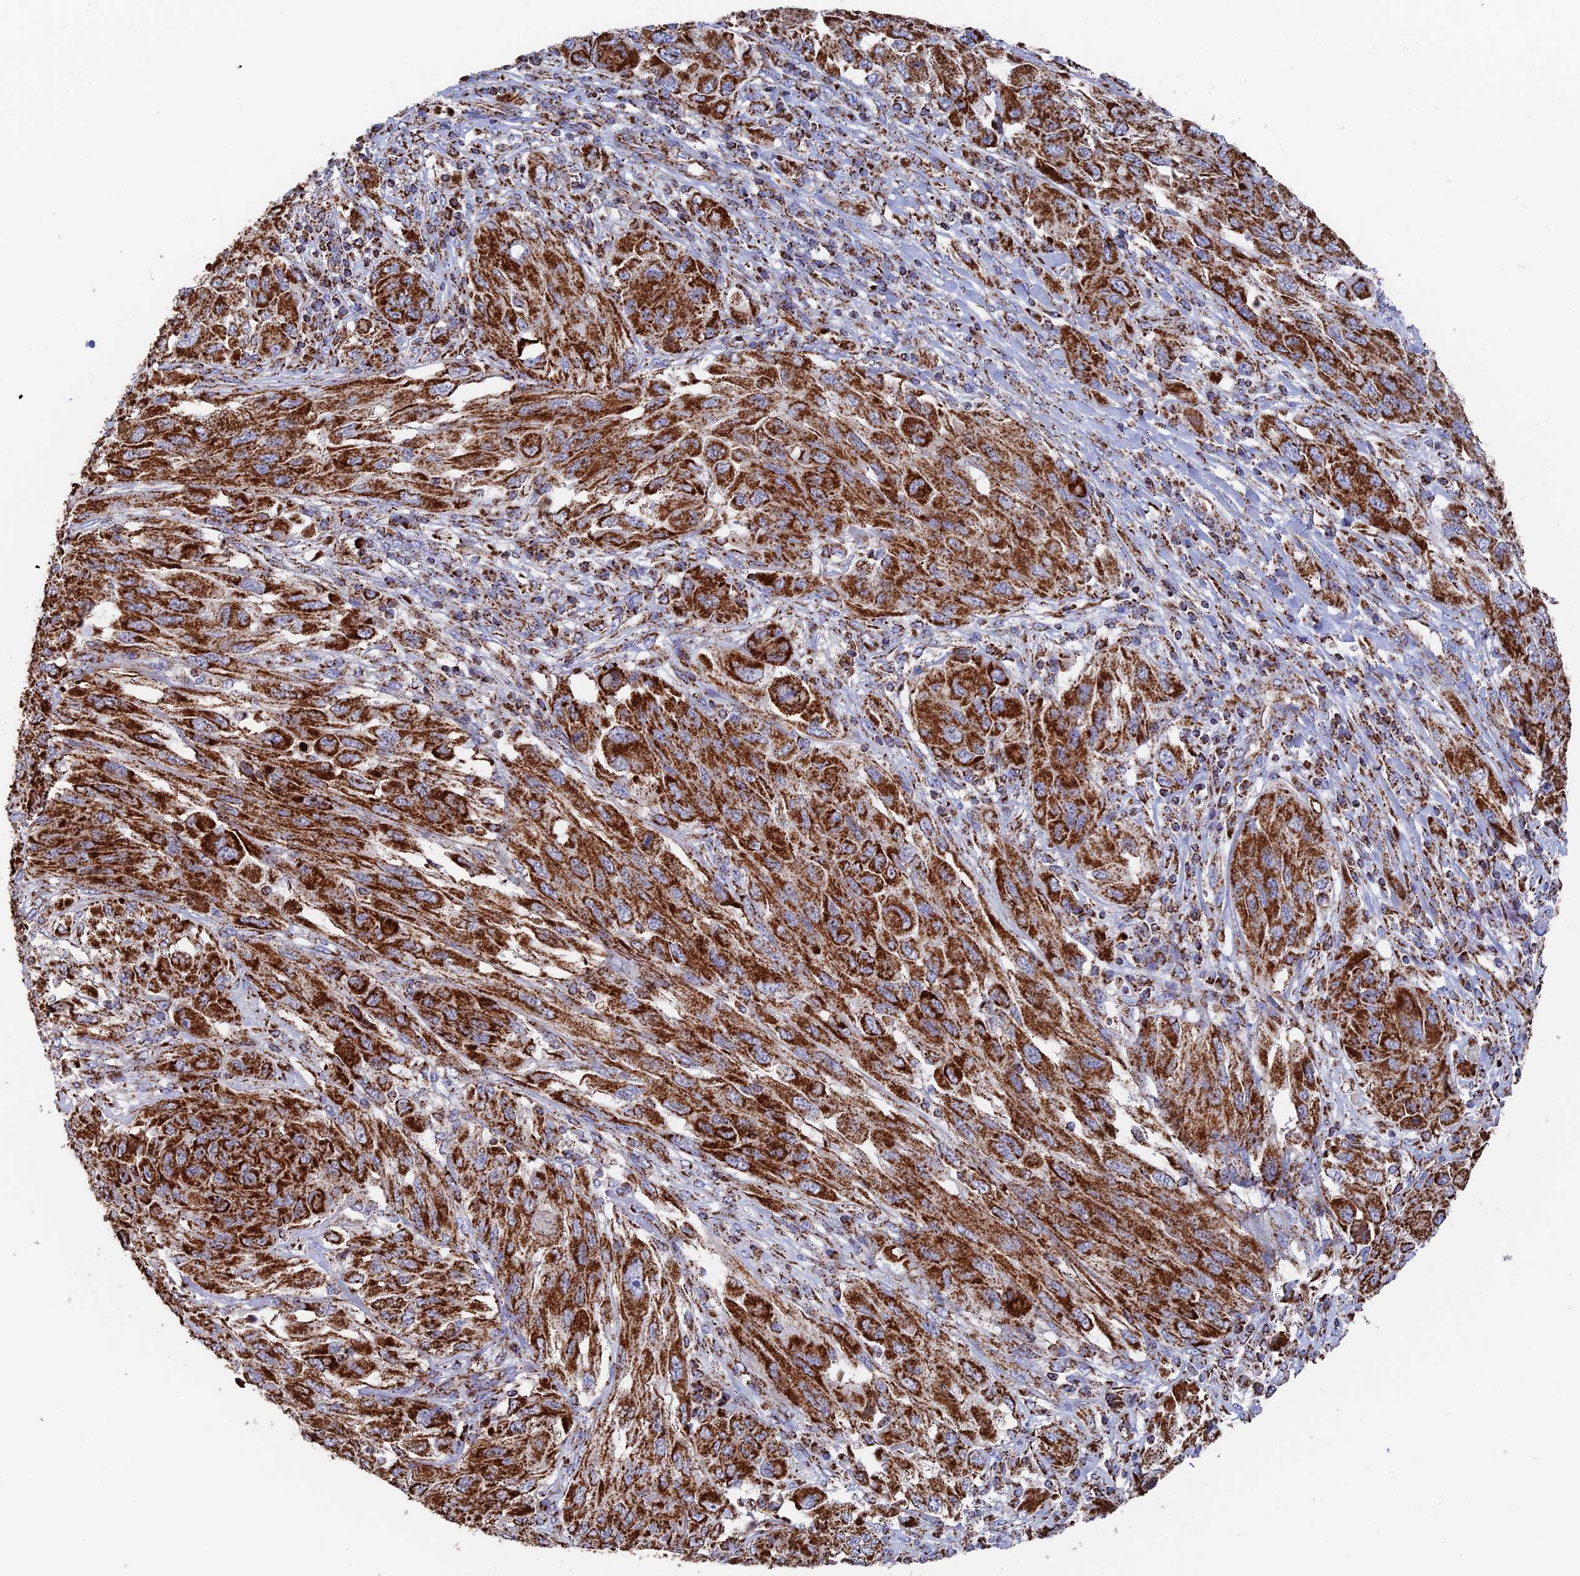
{"staining": {"intensity": "strong", "quantity": ">75%", "location": "cytoplasmic/membranous"}, "tissue": "melanoma", "cell_type": "Tumor cells", "image_type": "cancer", "snomed": [{"axis": "morphology", "description": "Malignant melanoma, NOS"}, {"axis": "topography", "description": "Skin"}], "caption": "High-magnification brightfield microscopy of melanoma stained with DAB (3,3'-diaminobenzidine) (brown) and counterstained with hematoxylin (blue). tumor cells exhibit strong cytoplasmic/membranous positivity is identified in approximately>75% of cells.", "gene": "HAUS8", "patient": {"sex": "female", "age": 91}}